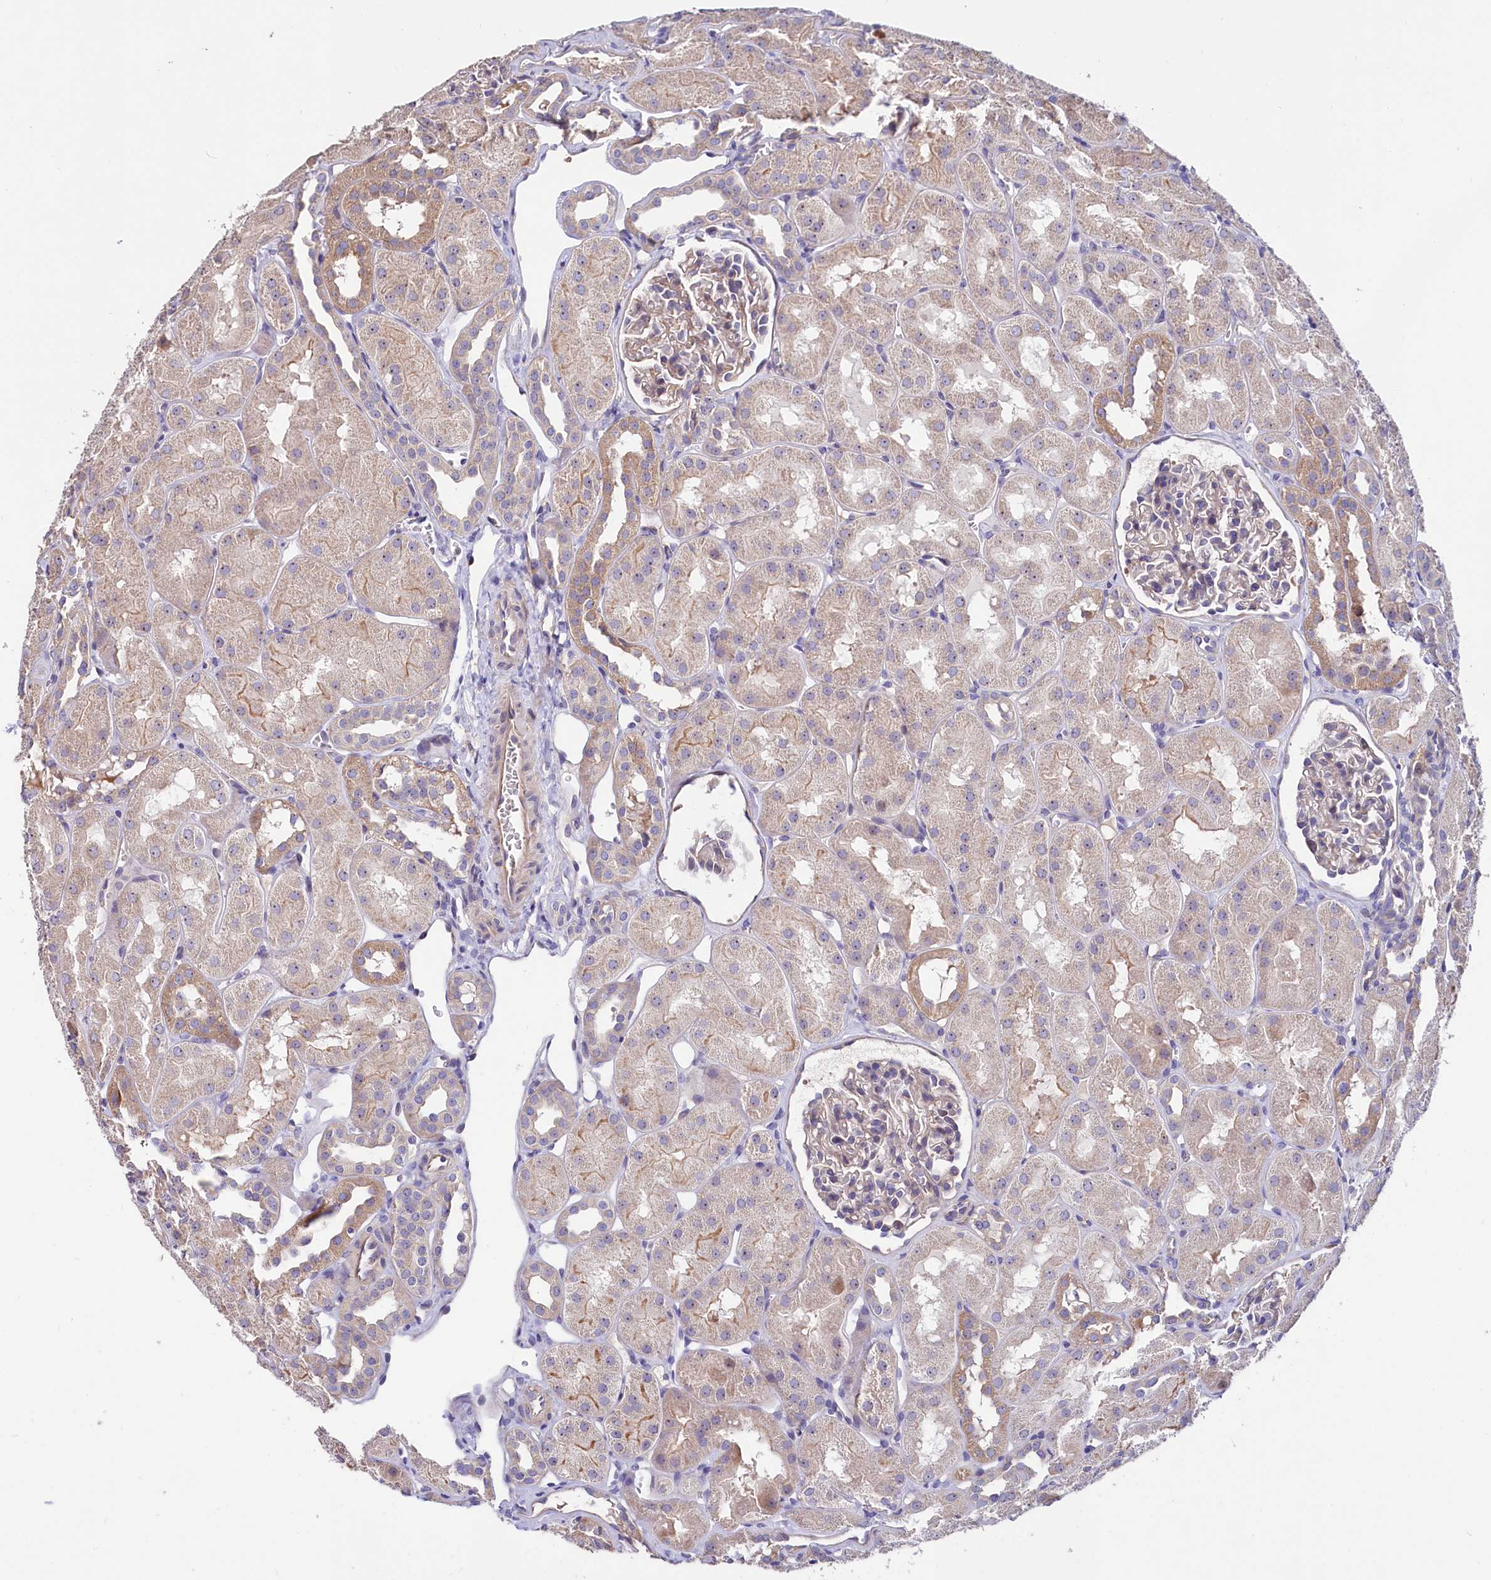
{"staining": {"intensity": "weak", "quantity": "25%-75%", "location": "cytoplasmic/membranous"}, "tissue": "kidney", "cell_type": "Cells in glomeruli", "image_type": "normal", "snomed": [{"axis": "morphology", "description": "Normal tissue, NOS"}, {"axis": "topography", "description": "Kidney"}, {"axis": "topography", "description": "Urinary bladder"}], "caption": "Immunohistochemistry histopathology image of unremarkable kidney: kidney stained using immunohistochemistry reveals low levels of weak protein expression localized specifically in the cytoplasmic/membranous of cells in glomeruli, appearing as a cytoplasmic/membranous brown color.", "gene": "RPUSD3", "patient": {"sex": "male", "age": 16}}